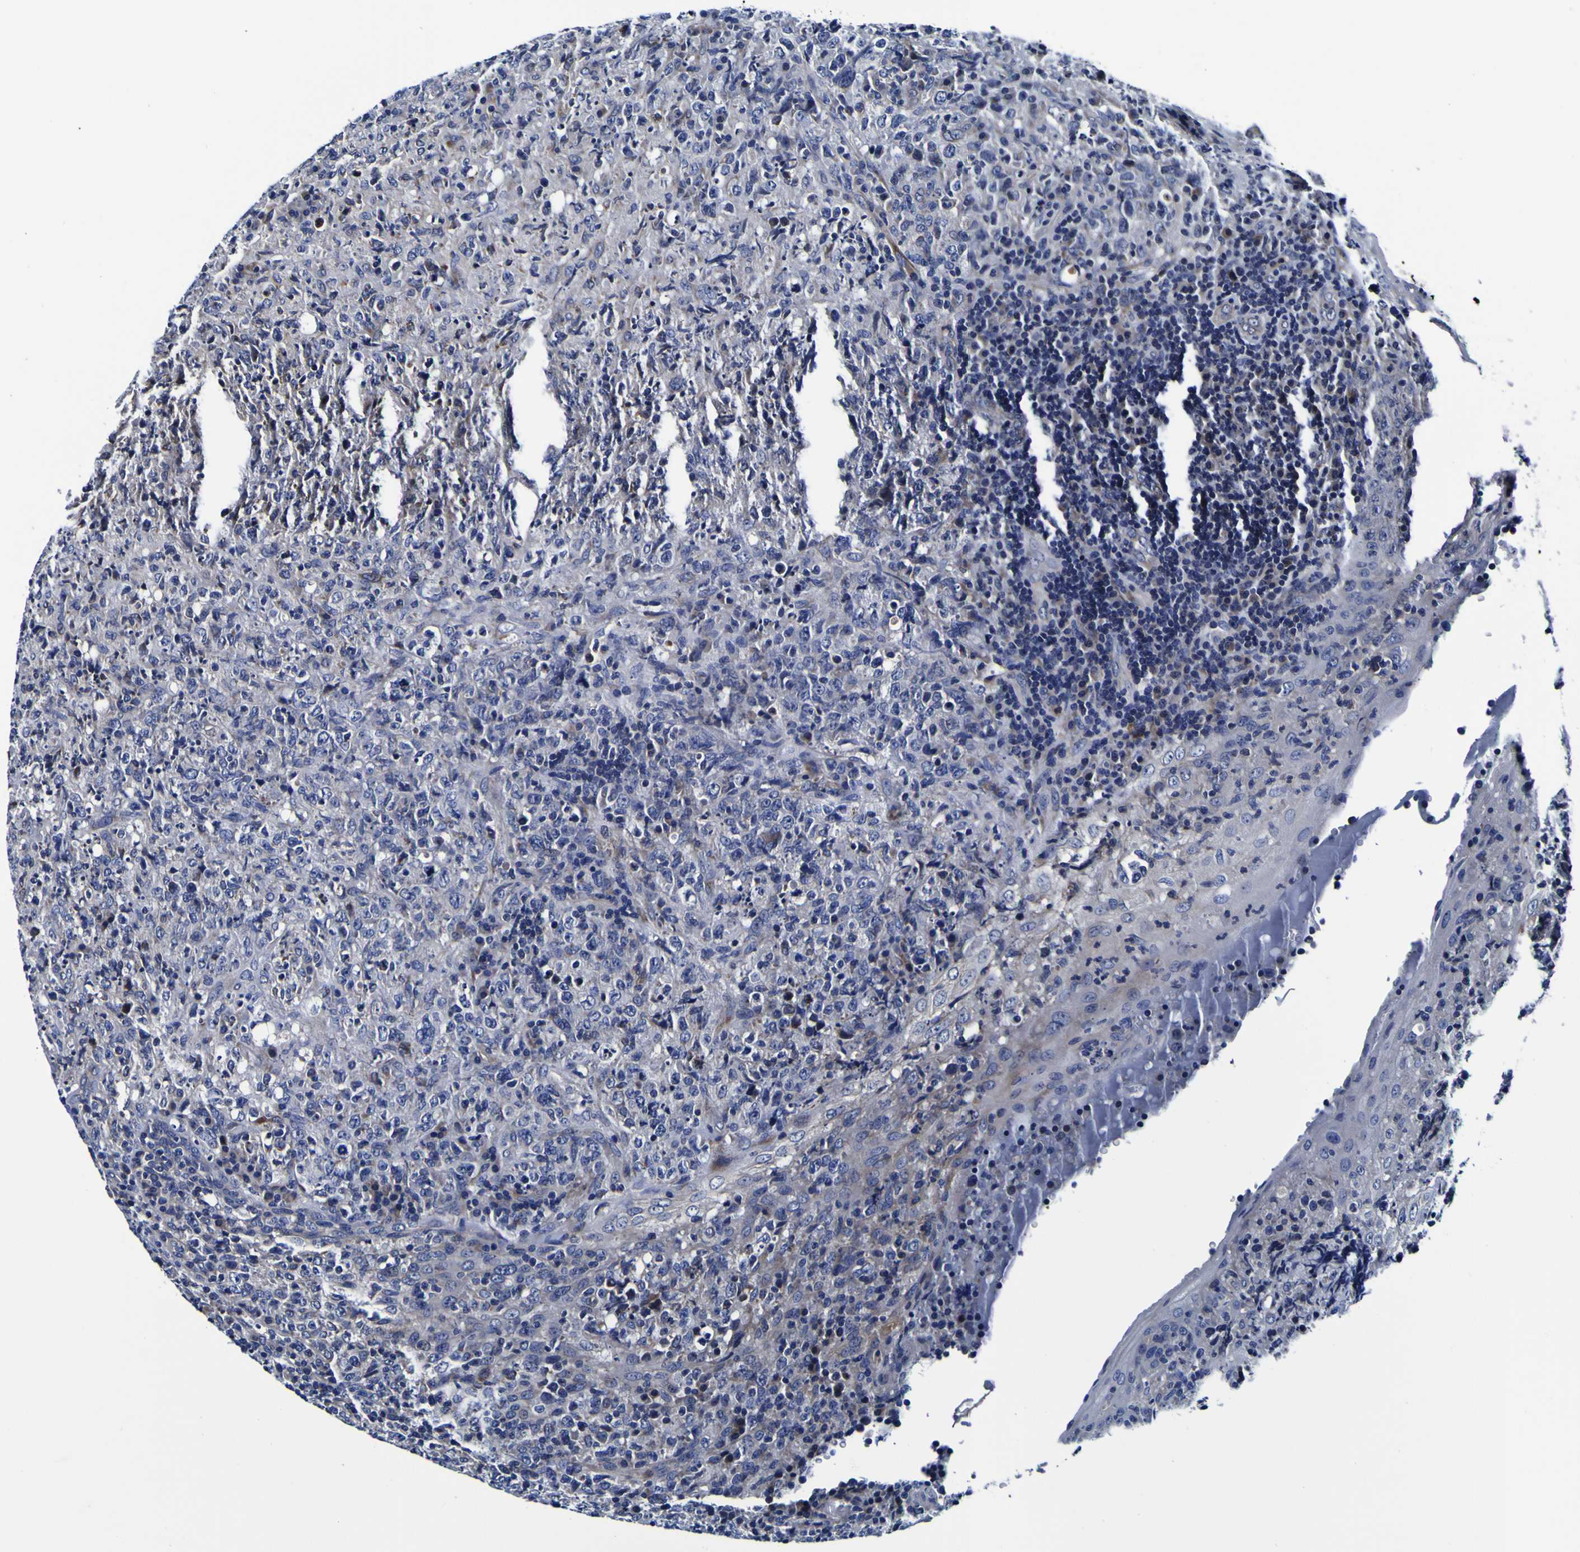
{"staining": {"intensity": "negative", "quantity": "none", "location": "none"}, "tissue": "lymphoma", "cell_type": "Tumor cells", "image_type": "cancer", "snomed": [{"axis": "morphology", "description": "Malignant lymphoma, non-Hodgkin's type, High grade"}, {"axis": "topography", "description": "Tonsil"}], "caption": "Immunohistochemistry of human high-grade malignant lymphoma, non-Hodgkin's type demonstrates no expression in tumor cells.", "gene": "PDLIM4", "patient": {"sex": "female", "age": 36}}